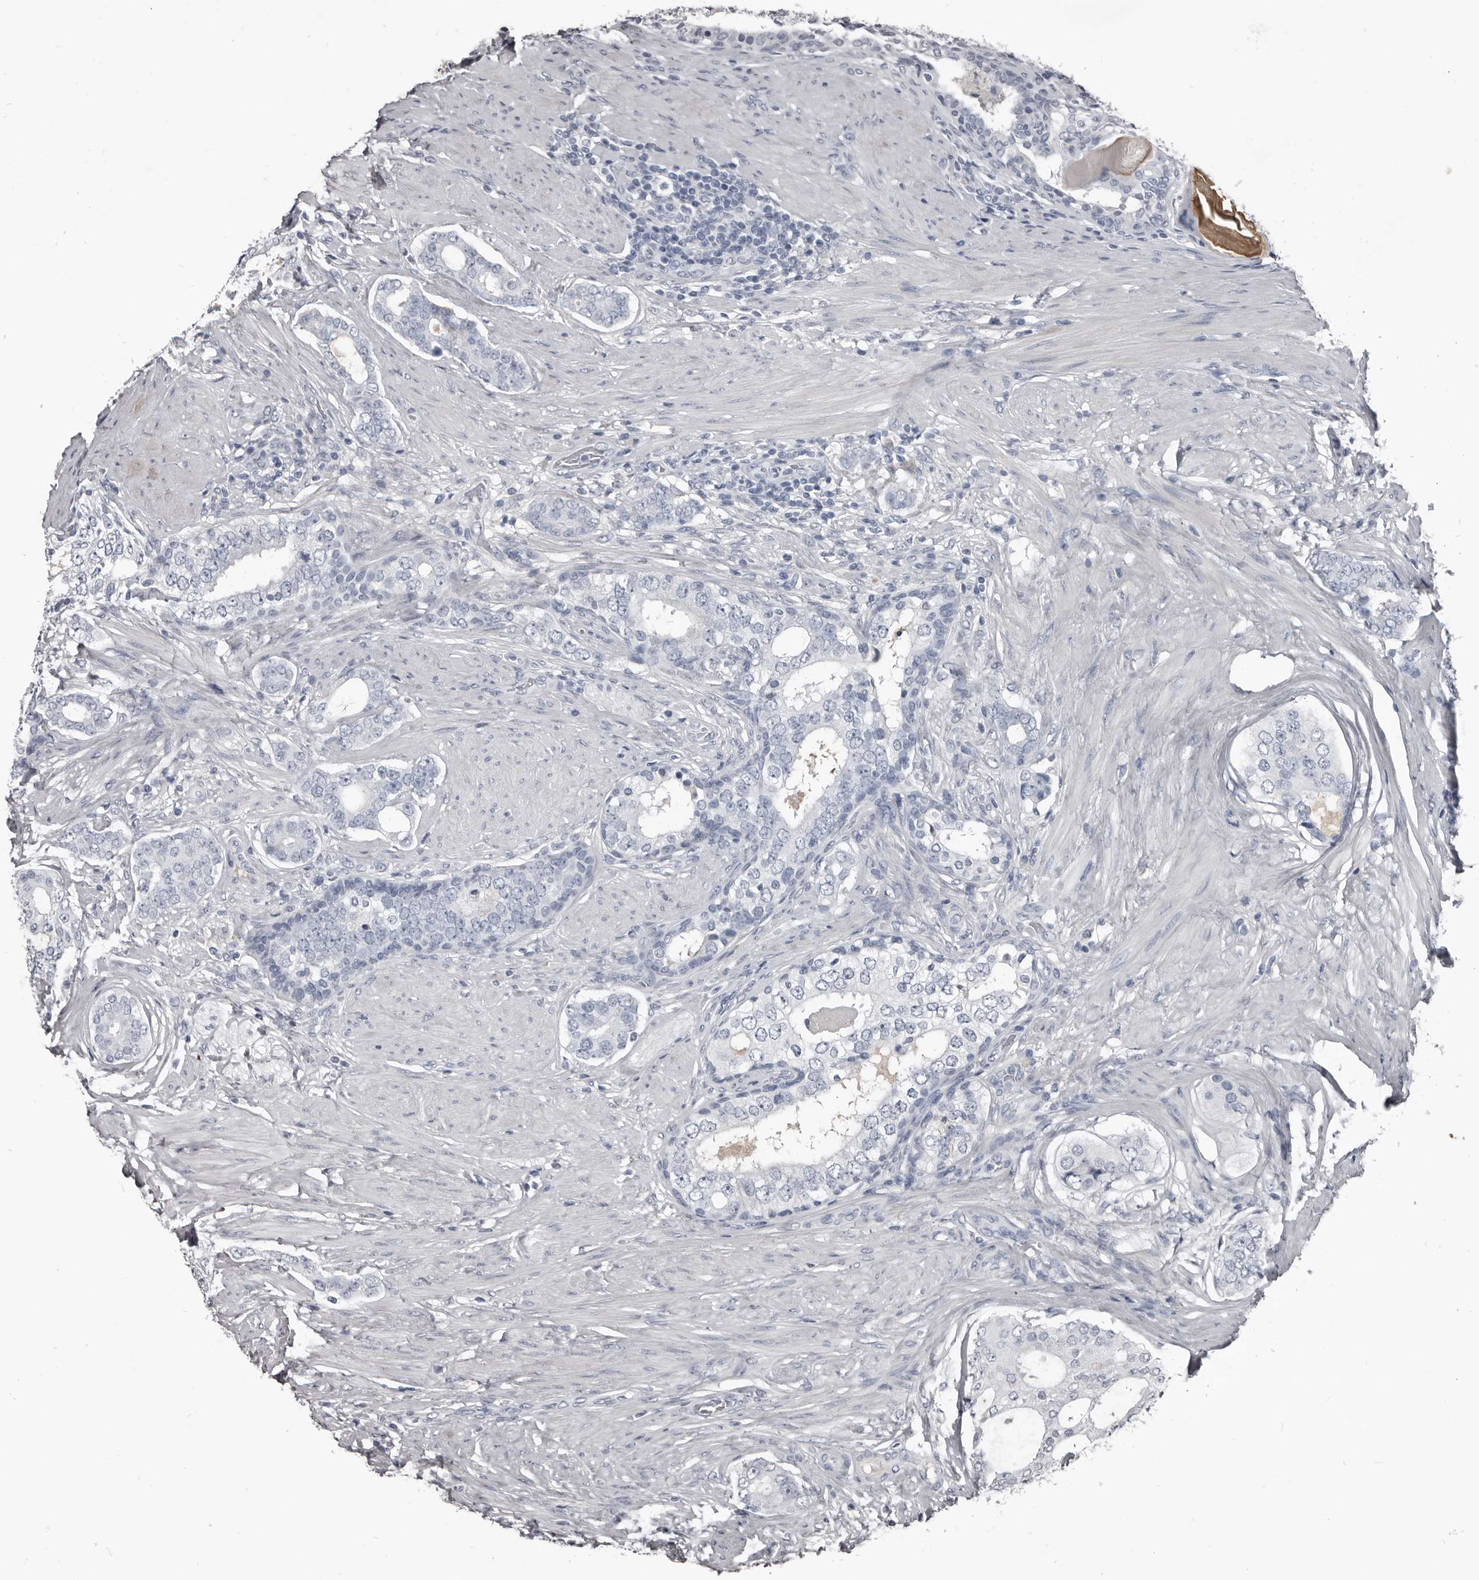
{"staining": {"intensity": "negative", "quantity": "none", "location": "none"}, "tissue": "prostate cancer", "cell_type": "Tumor cells", "image_type": "cancer", "snomed": [{"axis": "morphology", "description": "Adenocarcinoma, High grade"}, {"axis": "topography", "description": "Prostate"}], "caption": "Tumor cells are negative for protein expression in human prostate adenocarcinoma (high-grade). (Stains: DAB (3,3'-diaminobenzidine) IHC with hematoxylin counter stain, Microscopy: brightfield microscopy at high magnification).", "gene": "GREB1", "patient": {"sex": "male", "age": 56}}